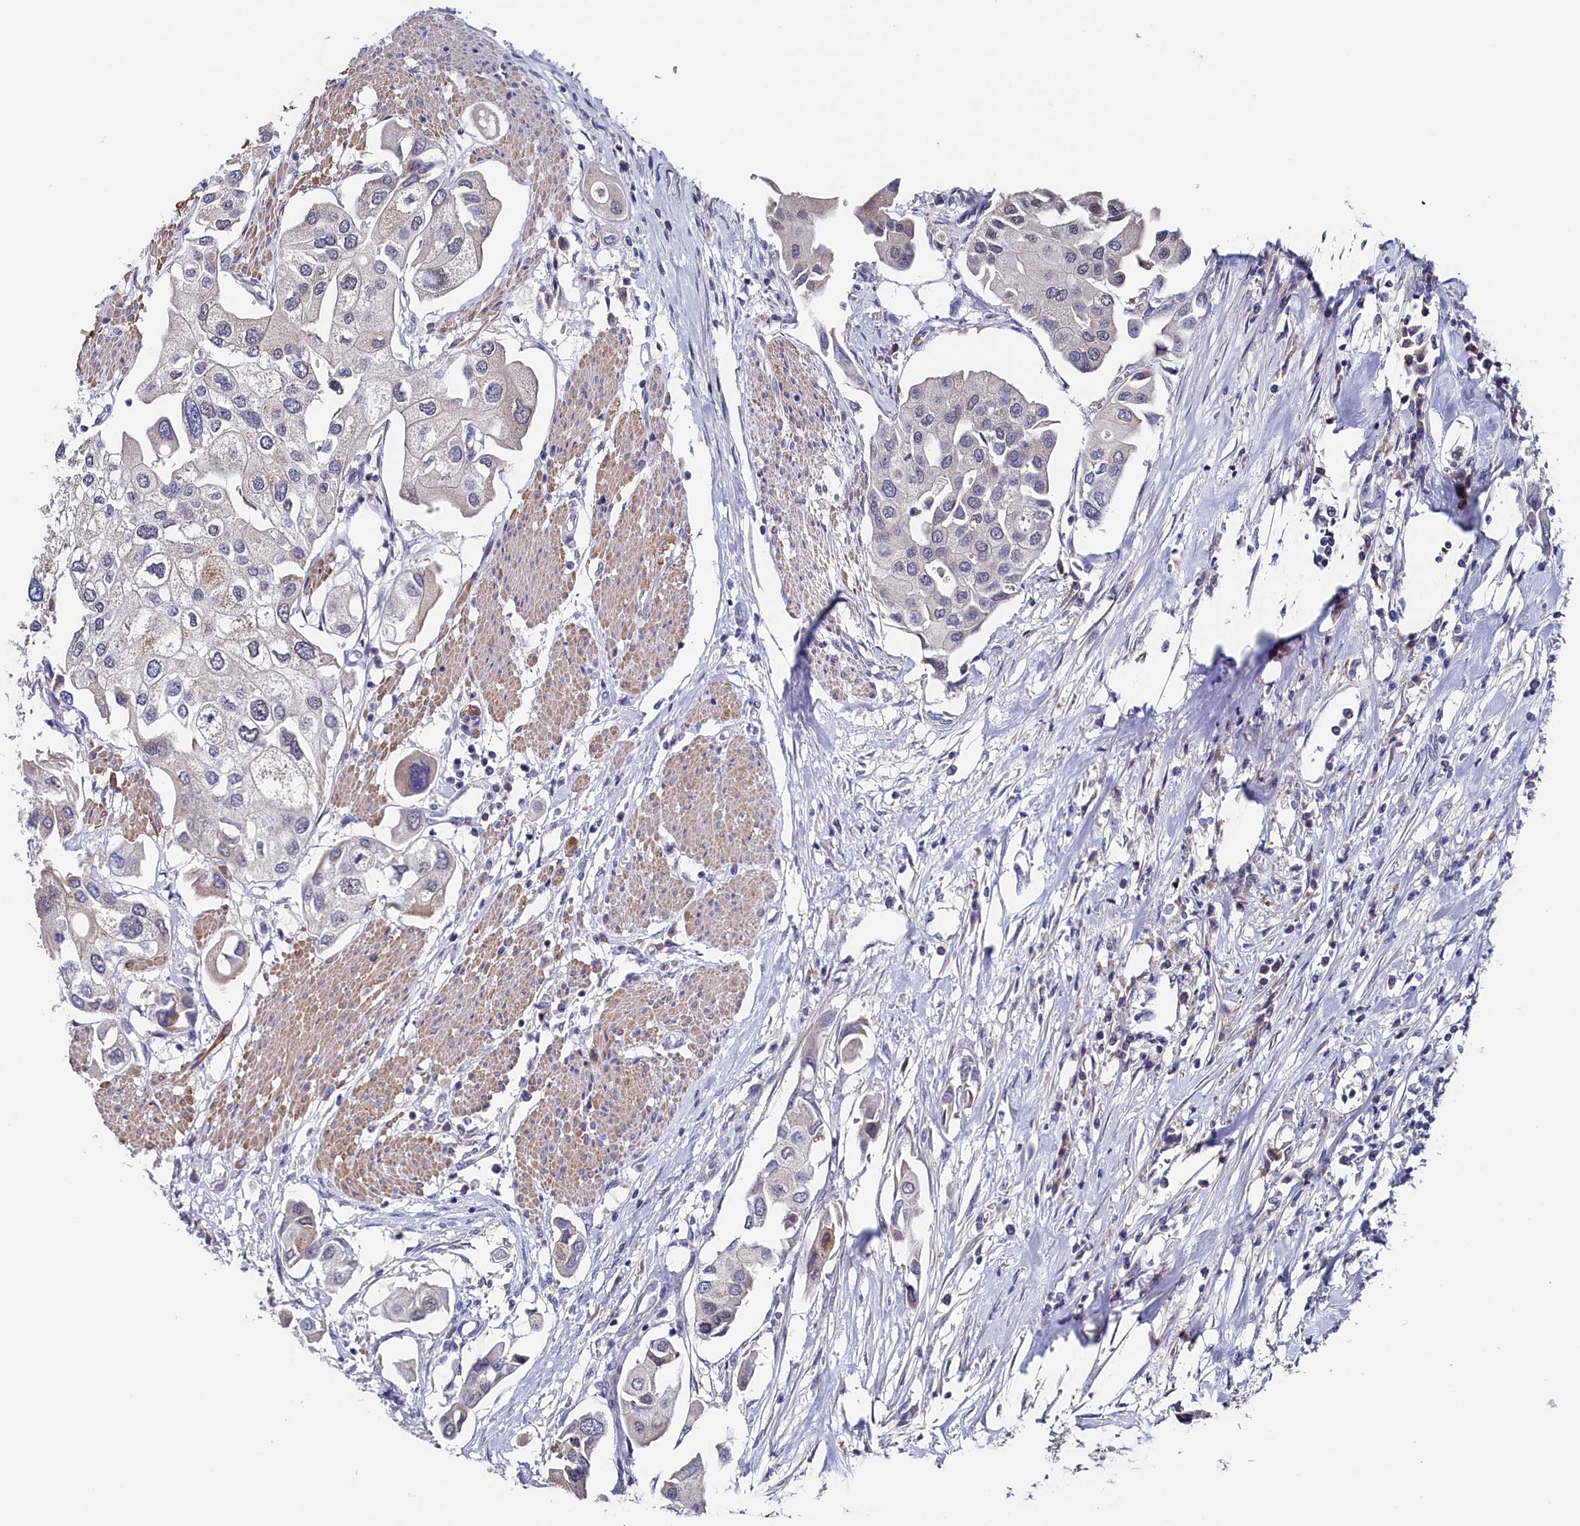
{"staining": {"intensity": "negative", "quantity": "none", "location": "none"}, "tissue": "urothelial cancer", "cell_type": "Tumor cells", "image_type": "cancer", "snomed": [{"axis": "morphology", "description": "Urothelial carcinoma, High grade"}, {"axis": "topography", "description": "Urinary bladder"}], "caption": "Photomicrograph shows no protein expression in tumor cells of high-grade urothelial carcinoma tissue.", "gene": "TIGD4", "patient": {"sex": "male", "age": 64}}